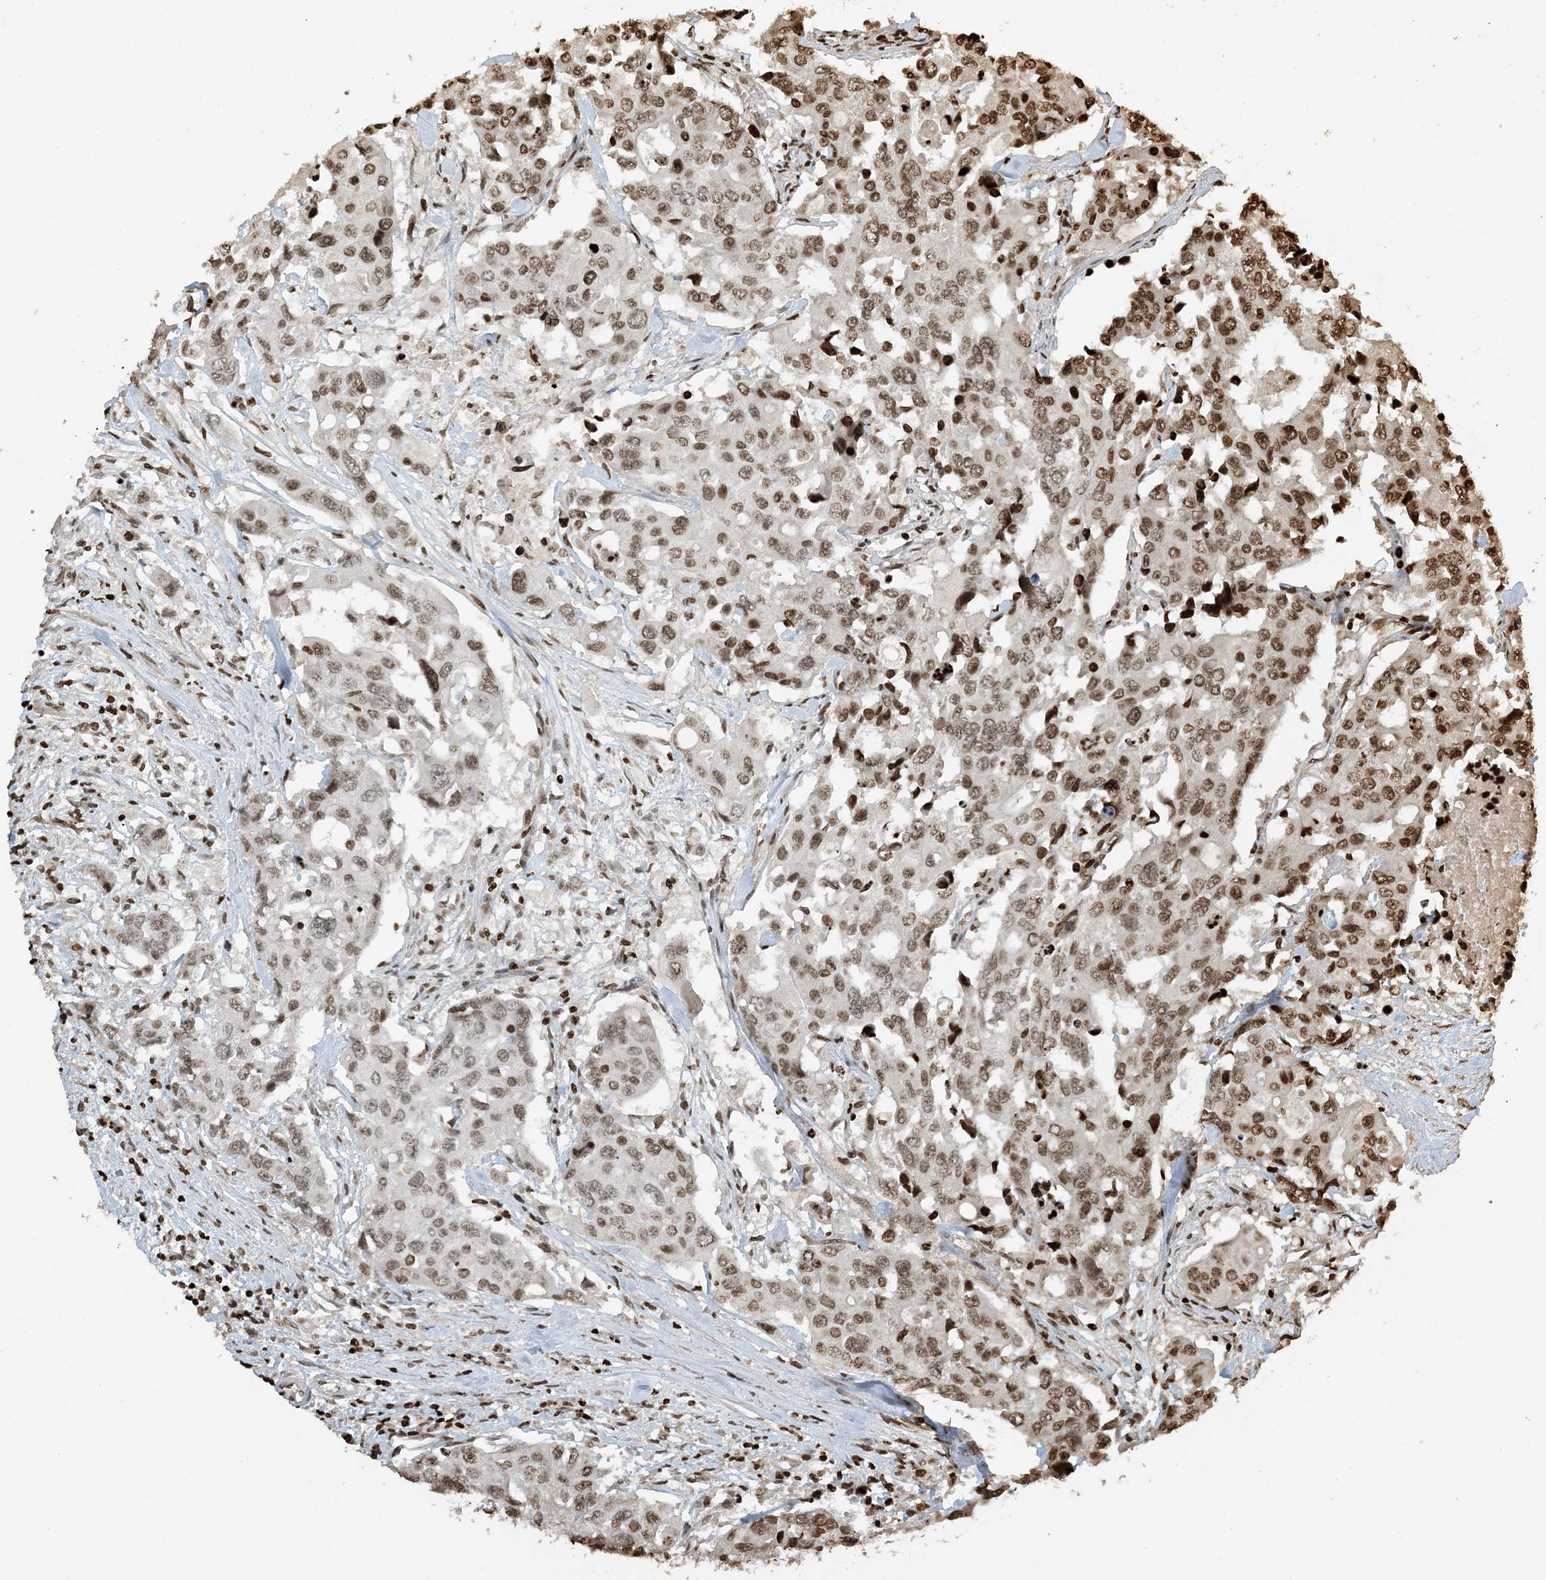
{"staining": {"intensity": "moderate", "quantity": ">75%", "location": "nuclear"}, "tissue": "colorectal cancer", "cell_type": "Tumor cells", "image_type": "cancer", "snomed": [{"axis": "morphology", "description": "Adenocarcinoma, NOS"}, {"axis": "topography", "description": "Colon"}], "caption": "Immunohistochemical staining of human adenocarcinoma (colorectal) shows medium levels of moderate nuclear protein staining in about >75% of tumor cells. (DAB (3,3'-diaminobenzidine) = brown stain, brightfield microscopy at high magnification).", "gene": "H3-3B", "patient": {"sex": "male", "age": 77}}